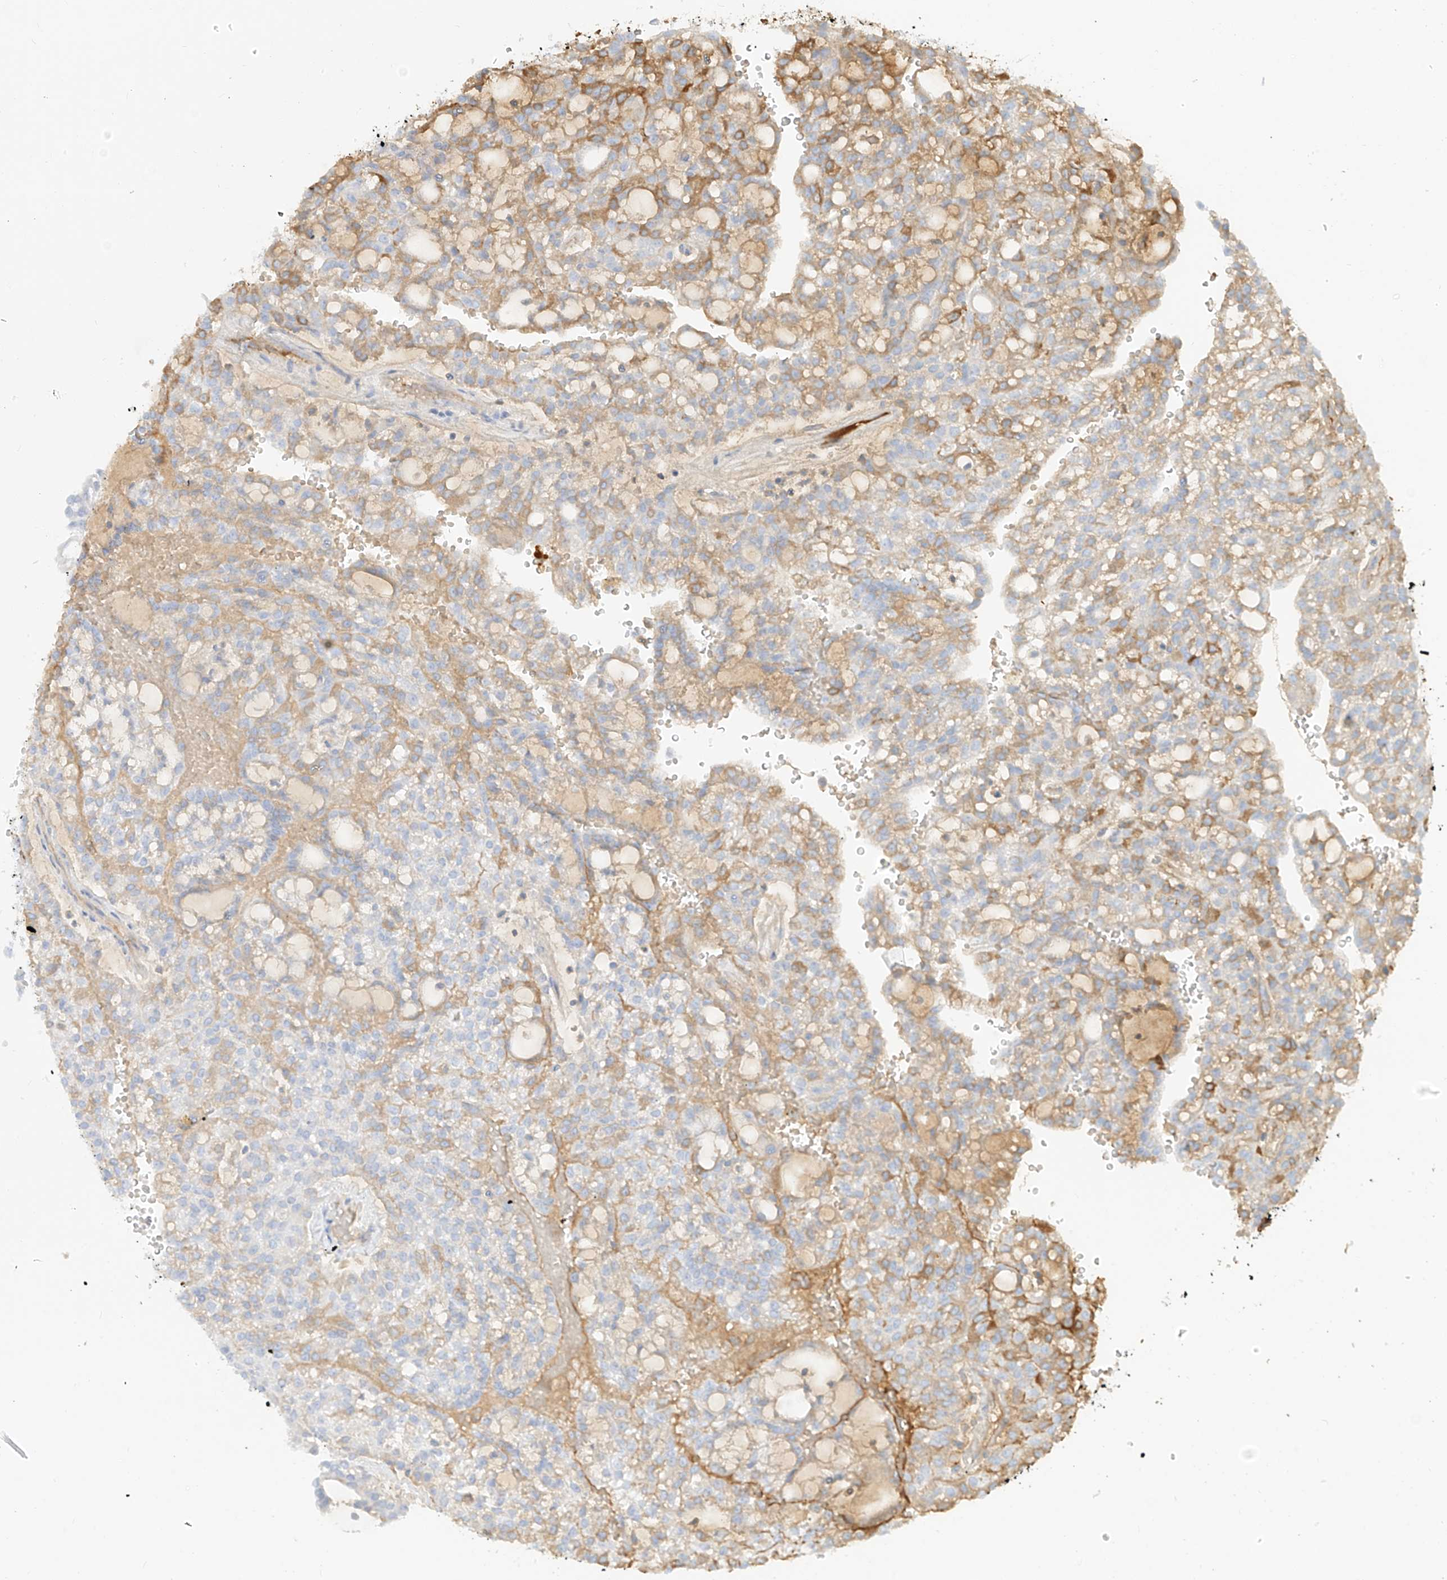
{"staining": {"intensity": "moderate", "quantity": "<25%", "location": "cytoplasmic/membranous"}, "tissue": "renal cancer", "cell_type": "Tumor cells", "image_type": "cancer", "snomed": [{"axis": "morphology", "description": "Adenocarcinoma, NOS"}, {"axis": "topography", "description": "Kidney"}], "caption": "A brown stain highlights moderate cytoplasmic/membranous positivity of a protein in renal cancer (adenocarcinoma) tumor cells. (DAB = brown stain, brightfield microscopy at high magnification).", "gene": "OCSTAMP", "patient": {"sex": "male", "age": 63}}